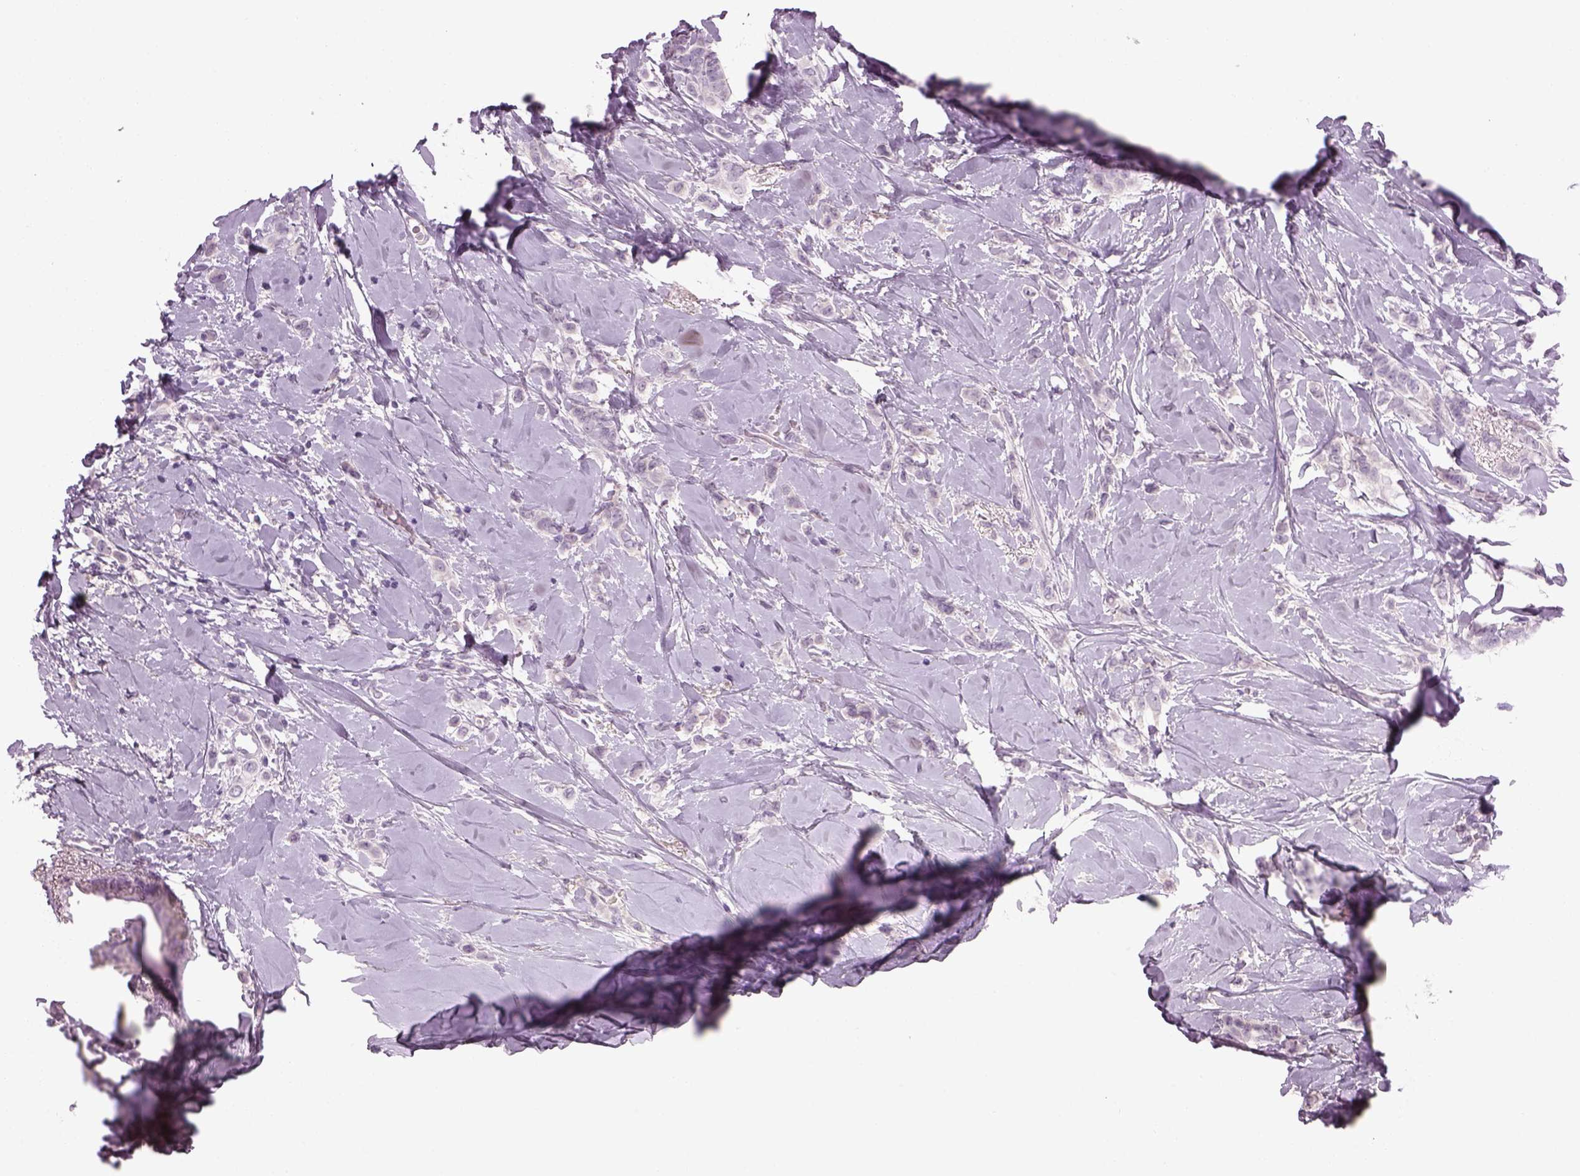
{"staining": {"intensity": "negative", "quantity": "none", "location": "none"}, "tissue": "breast cancer", "cell_type": "Tumor cells", "image_type": "cancer", "snomed": [{"axis": "morphology", "description": "Lobular carcinoma"}, {"axis": "topography", "description": "Breast"}], "caption": "Breast cancer stained for a protein using IHC exhibits no positivity tumor cells.", "gene": "MDH1B", "patient": {"sex": "female", "age": 66}}